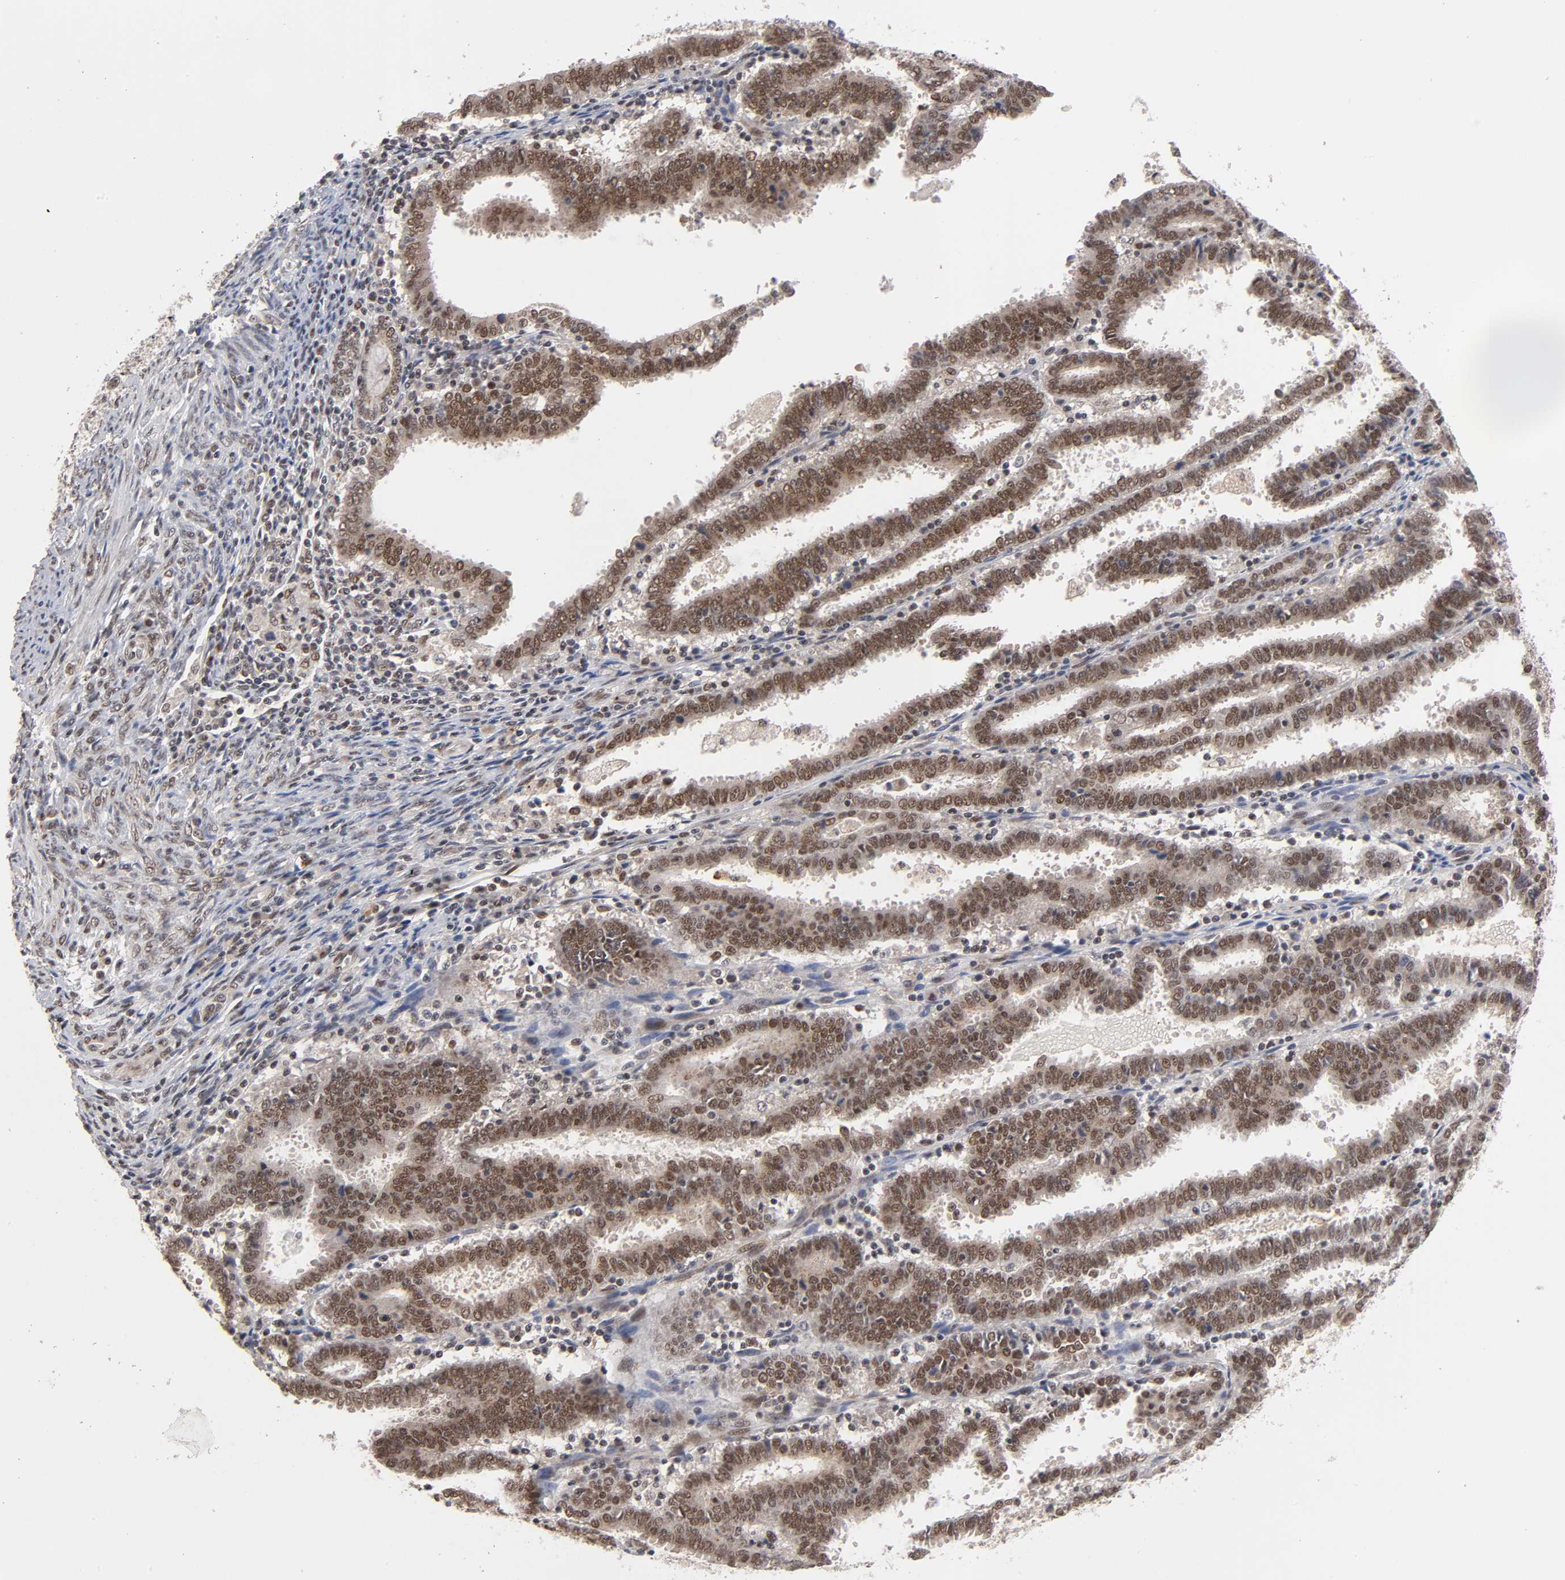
{"staining": {"intensity": "strong", "quantity": ">75%", "location": "cytoplasmic/membranous,nuclear"}, "tissue": "endometrial cancer", "cell_type": "Tumor cells", "image_type": "cancer", "snomed": [{"axis": "morphology", "description": "Adenocarcinoma, NOS"}, {"axis": "topography", "description": "Uterus"}], "caption": "Immunohistochemical staining of human adenocarcinoma (endometrial) demonstrates high levels of strong cytoplasmic/membranous and nuclear positivity in approximately >75% of tumor cells.", "gene": "EP300", "patient": {"sex": "female", "age": 83}}